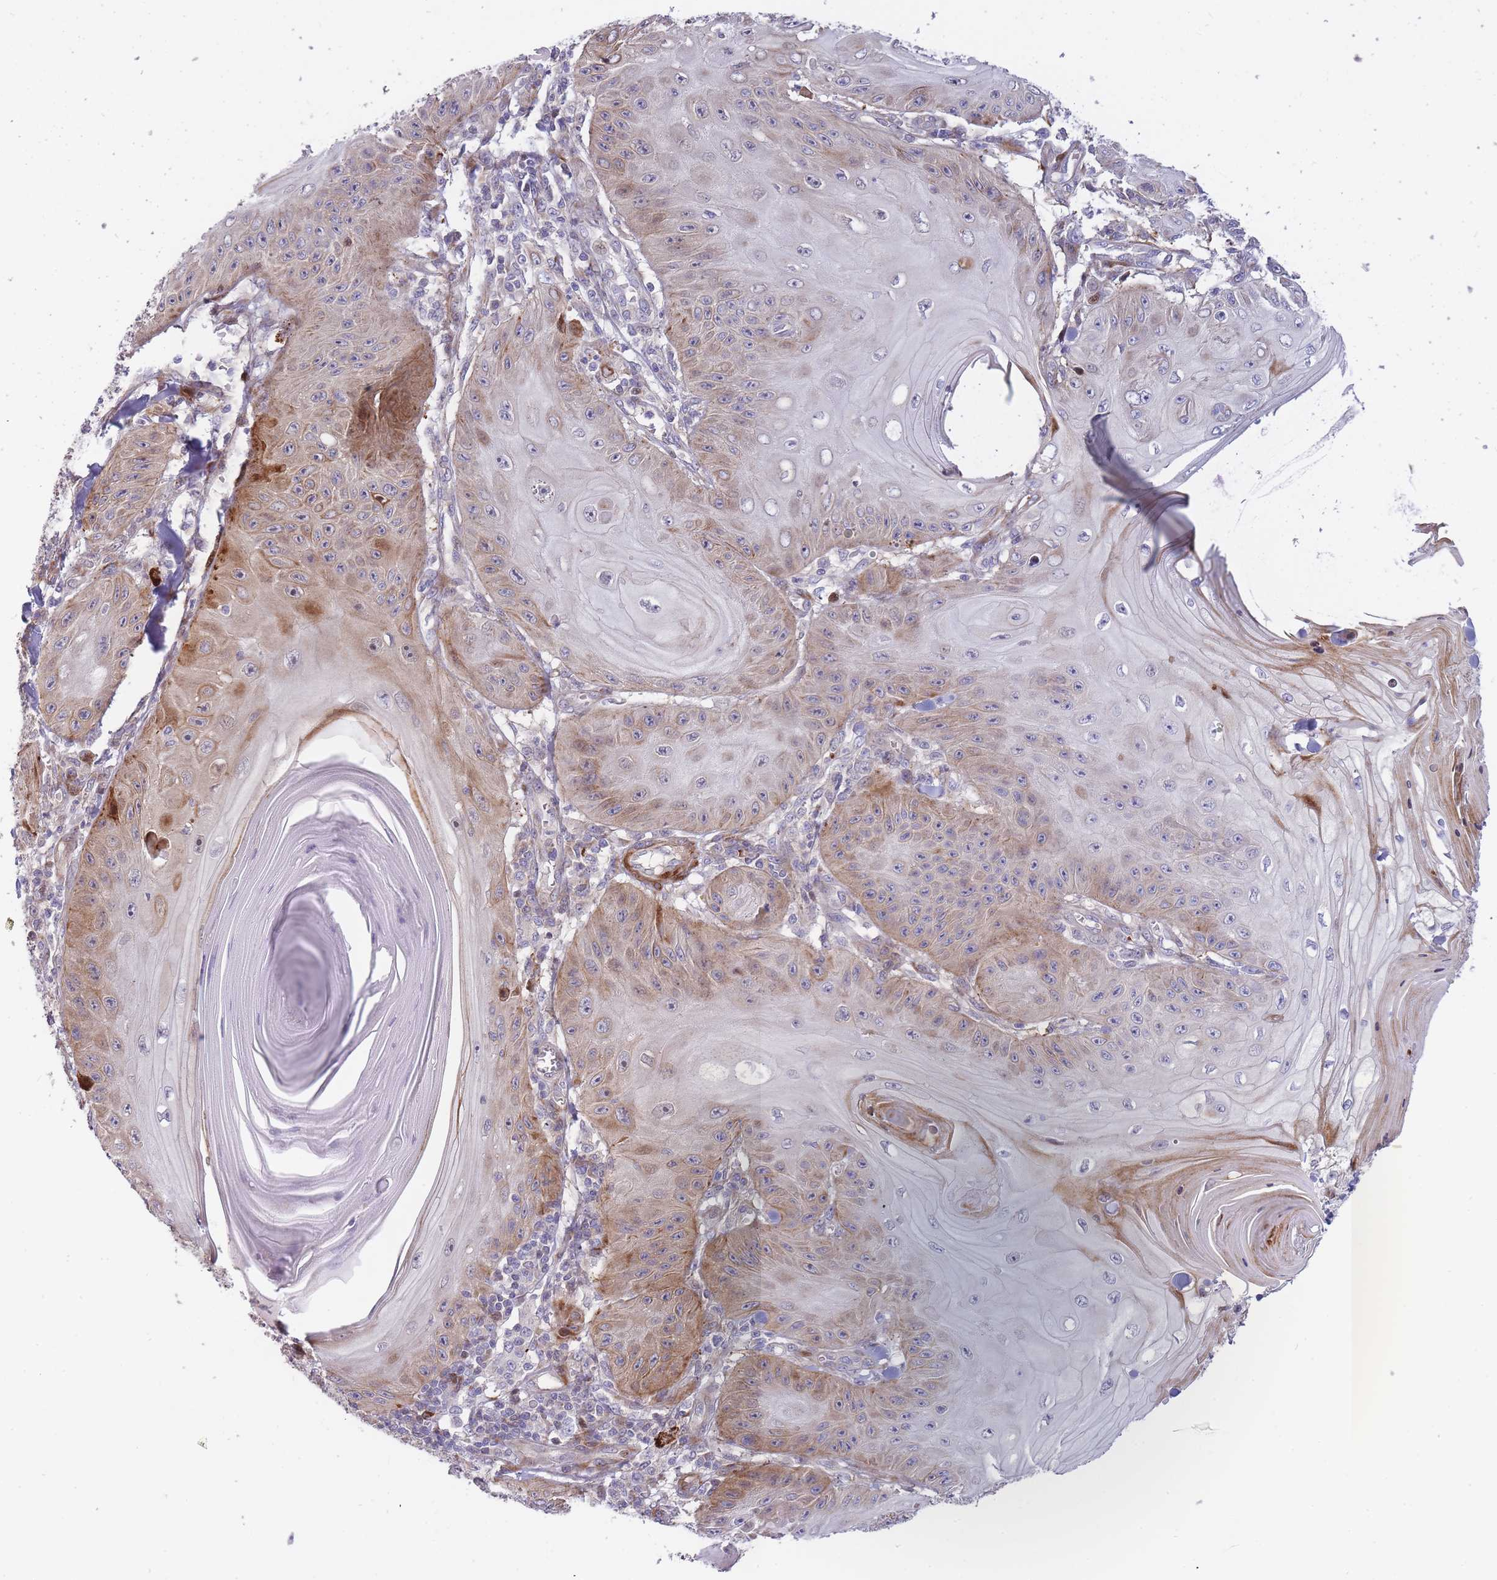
{"staining": {"intensity": "strong", "quantity": "25%-75%", "location": "cytoplasmic/membranous"}, "tissue": "skin cancer", "cell_type": "Tumor cells", "image_type": "cancer", "snomed": [{"axis": "morphology", "description": "Squamous cell carcinoma, NOS"}, {"axis": "topography", "description": "Skin"}], "caption": "Immunohistochemistry staining of skin cancer, which demonstrates high levels of strong cytoplasmic/membranous positivity in about 25%-75% of tumor cells indicating strong cytoplasmic/membranous protein positivity. The staining was performed using DAB (3,3'-diaminobenzidine) (brown) for protein detection and nuclei were counterstained in hematoxylin (blue).", "gene": "ATP5MC2", "patient": {"sex": "female", "age": 78}}